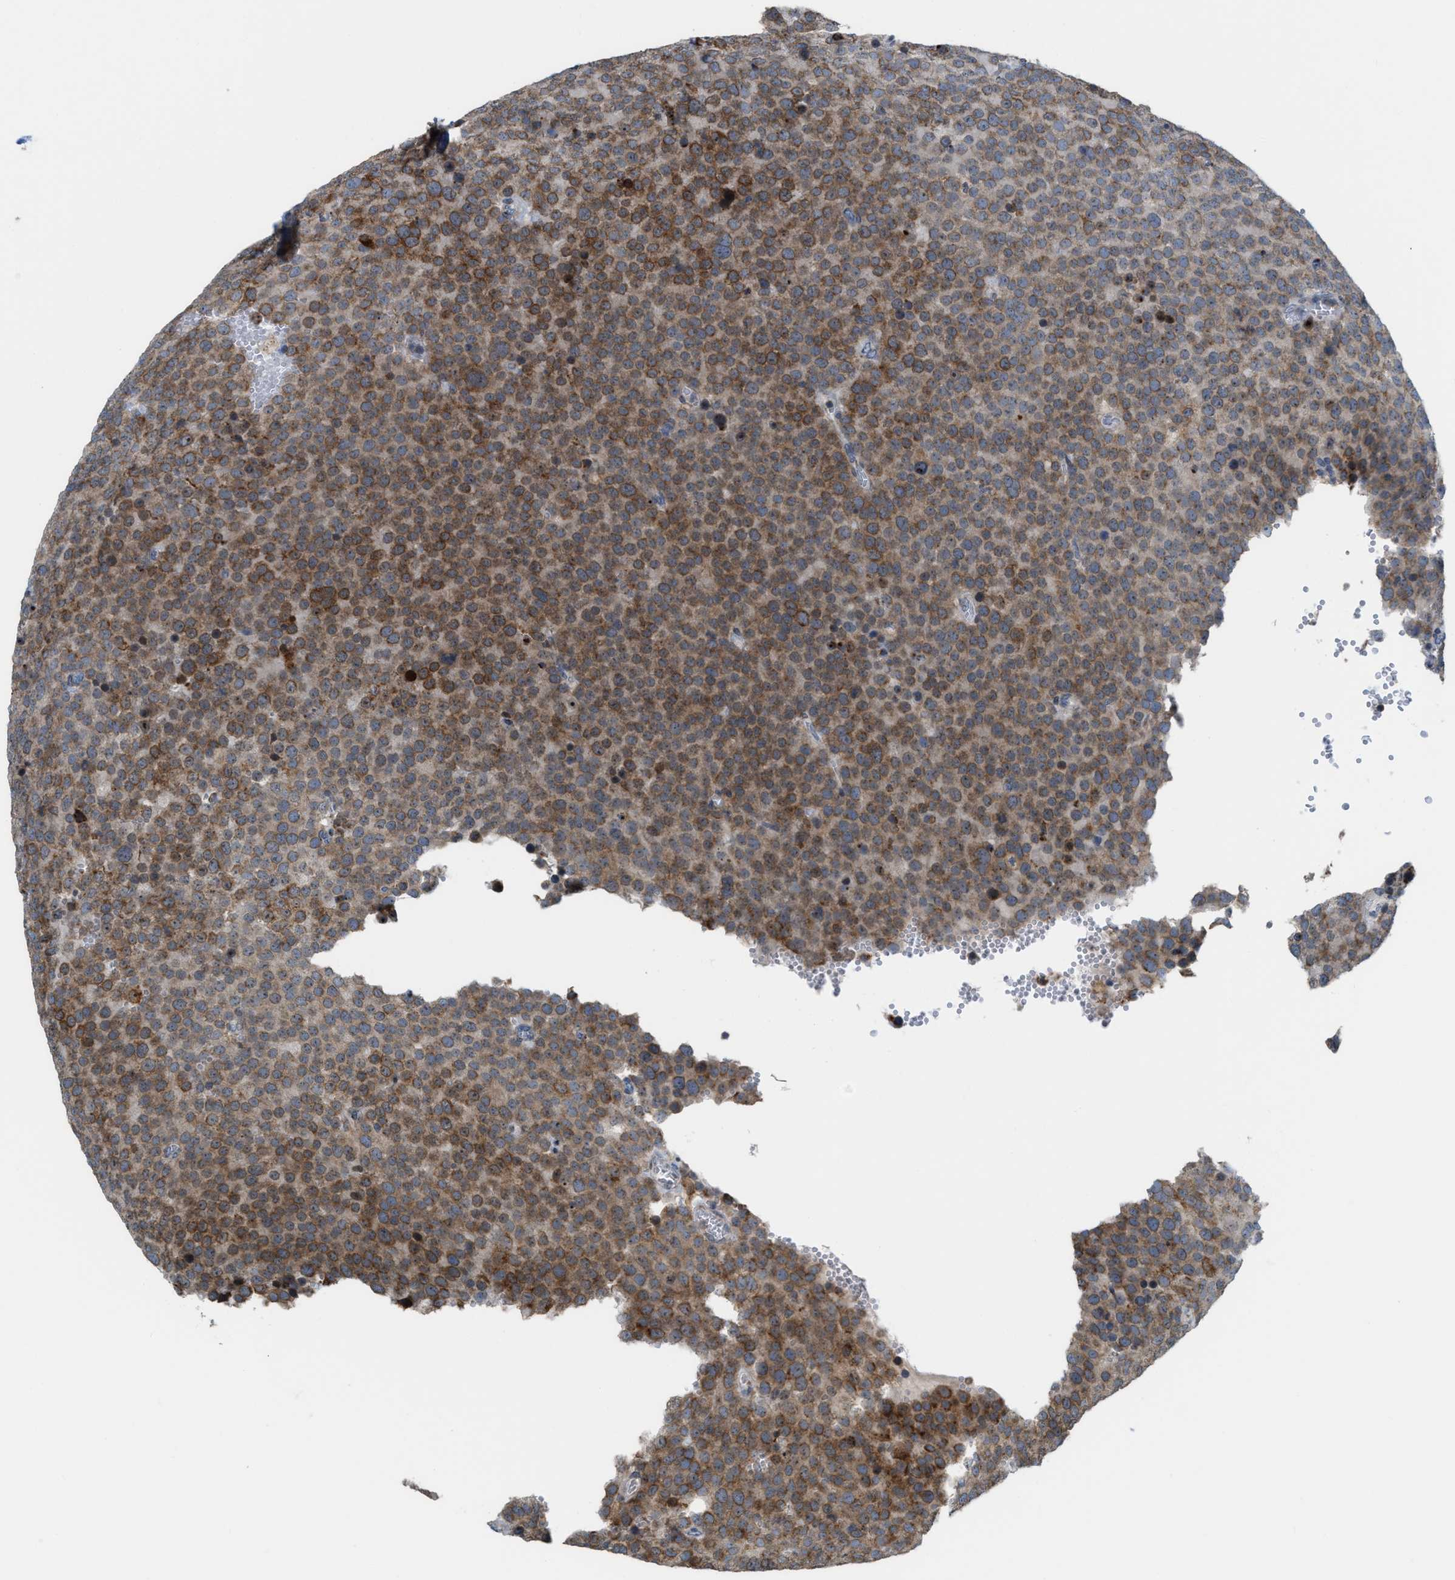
{"staining": {"intensity": "moderate", "quantity": ">75%", "location": "cytoplasmic/membranous"}, "tissue": "testis cancer", "cell_type": "Tumor cells", "image_type": "cancer", "snomed": [{"axis": "morphology", "description": "Normal tissue, NOS"}, {"axis": "morphology", "description": "Seminoma, NOS"}, {"axis": "topography", "description": "Testis"}], "caption": "DAB (3,3'-diaminobenzidine) immunohistochemical staining of testis cancer (seminoma) exhibits moderate cytoplasmic/membranous protein expression in approximately >75% of tumor cells. The staining was performed using DAB (3,3'-diaminobenzidine), with brown indicating positive protein expression. Nuclei are stained blue with hematoxylin.", "gene": "DIPK1A", "patient": {"sex": "male", "age": 71}}